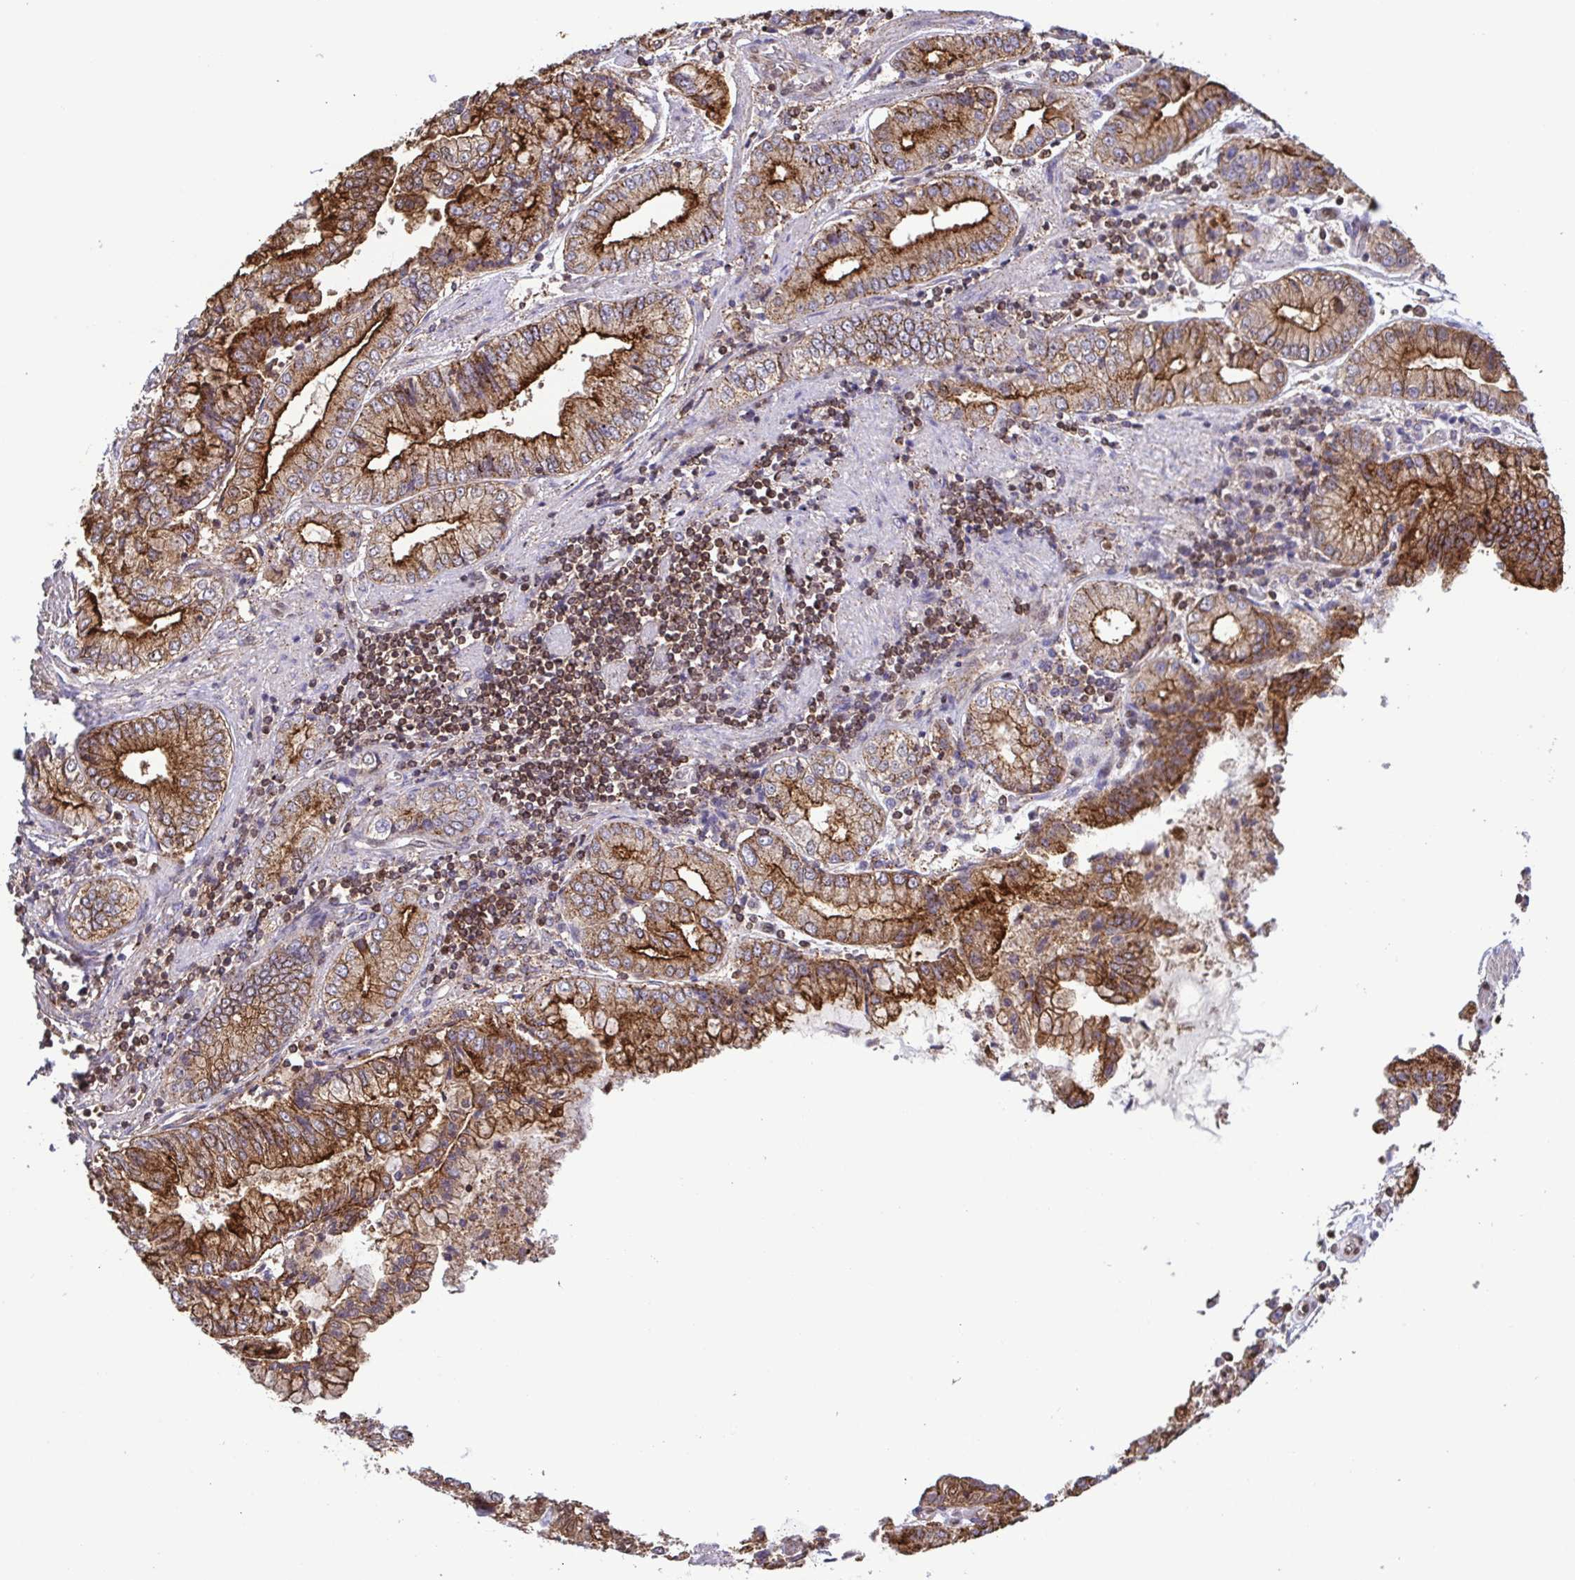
{"staining": {"intensity": "strong", "quantity": ">75%", "location": "cytoplasmic/membranous"}, "tissue": "stomach cancer", "cell_type": "Tumor cells", "image_type": "cancer", "snomed": [{"axis": "morphology", "description": "Adenocarcinoma, NOS"}, {"axis": "topography", "description": "Stomach, upper"}], "caption": "Human stomach cancer stained for a protein (brown) demonstrates strong cytoplasmic/membranous positive staining in approximately >75% of tumor cells.", "gene": "CHMP1B", "patient": {"sex": "female", "age": 74}}